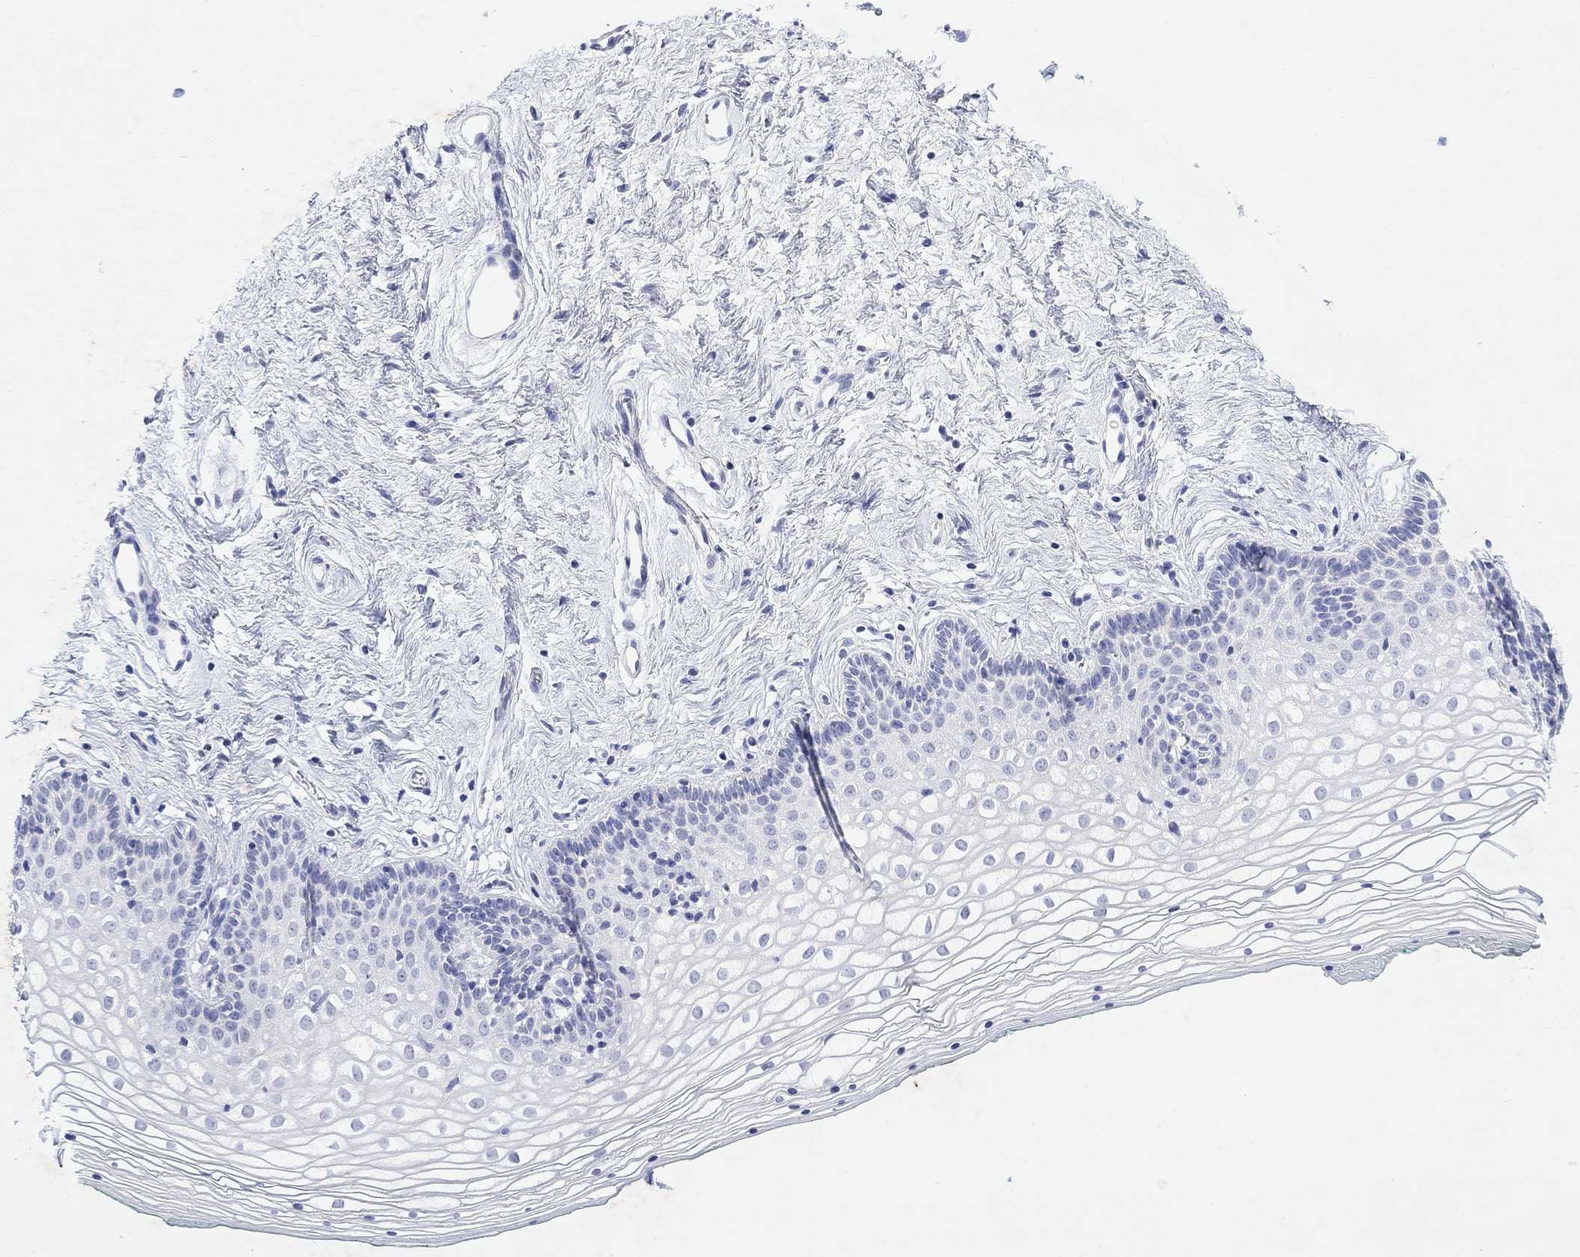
{"staining": {"intensity": "negative", "quantity": "none", "location": "none"}, "tissue": "vagina", "cell_type": "Squamous epithelial cells", "image_type": "normal", "snomed": [{"axis": "morphology", "description": "Normal tissue, NOS"}, {"axis": "topography", "description": "Vagina"}], "caption": "DAB immunohistochemical staining of unremarkable vagina exhibits no significant positivity in squamous epithelial cells. The staining is performed using DAB brown chromogen with nuclei counter-stained in using hematoxylin.", "gene": "TYR", "patient": {"sex": "female", "age": 36}}